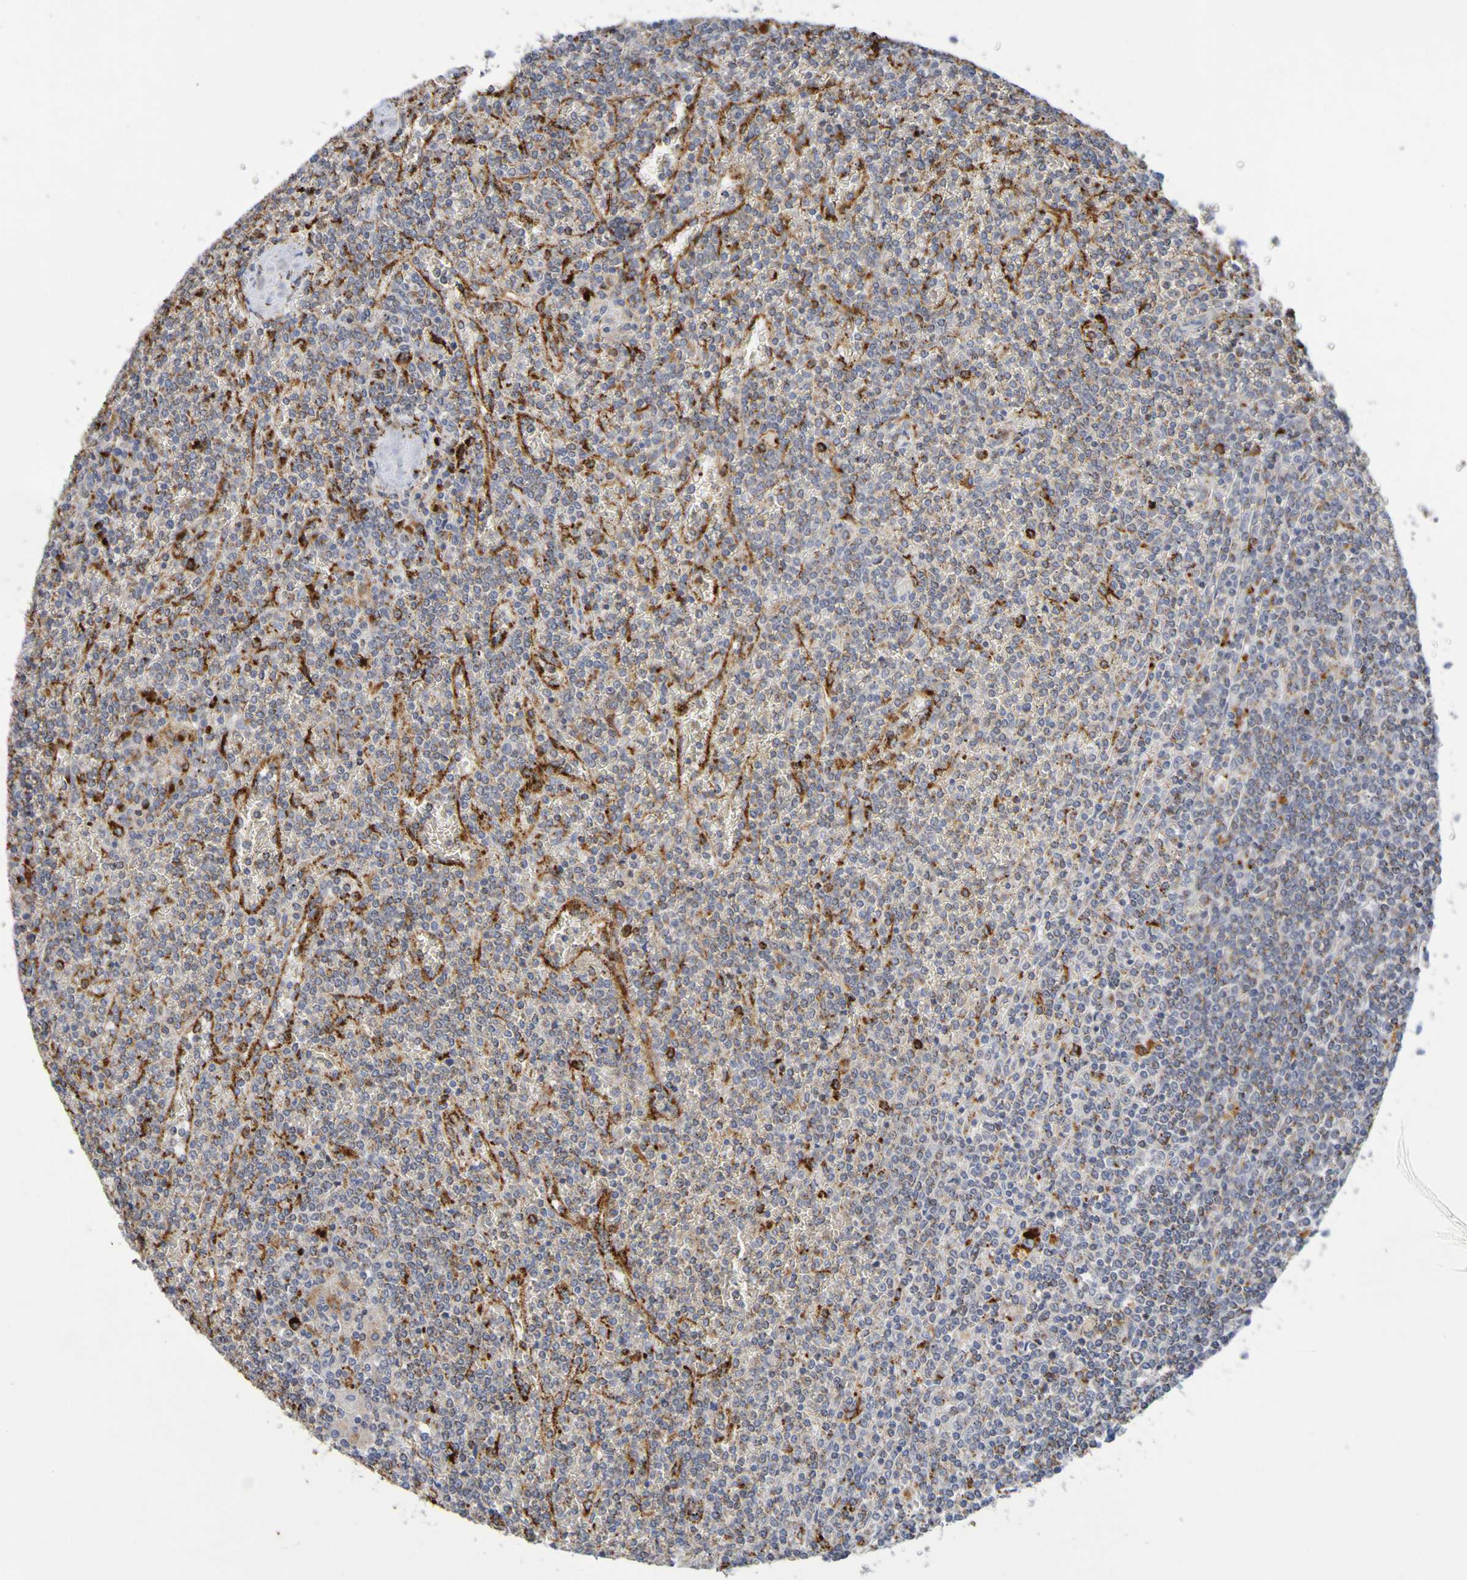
{"staining": {"intensity": "negative", "quantity": "none", "location": "none"}, "tissue": "lymphoma", "cell_type": "Tumor cells", "image_type": "cancer", "snomed": [{"axis": "morphology", "description": "Malignant lymphoma, non-Hodgkin's type, Low grade"}, {"axis": "topography", "description": "Spleen"}], "caption": "Immunohistochemistry (IHC) of human low-grade malignant lymphoma, non-Hodgkin's type reveals no expression in tumor cells.", "gene": "TPH1", "patient": {"sex": "female", "age": 19}}